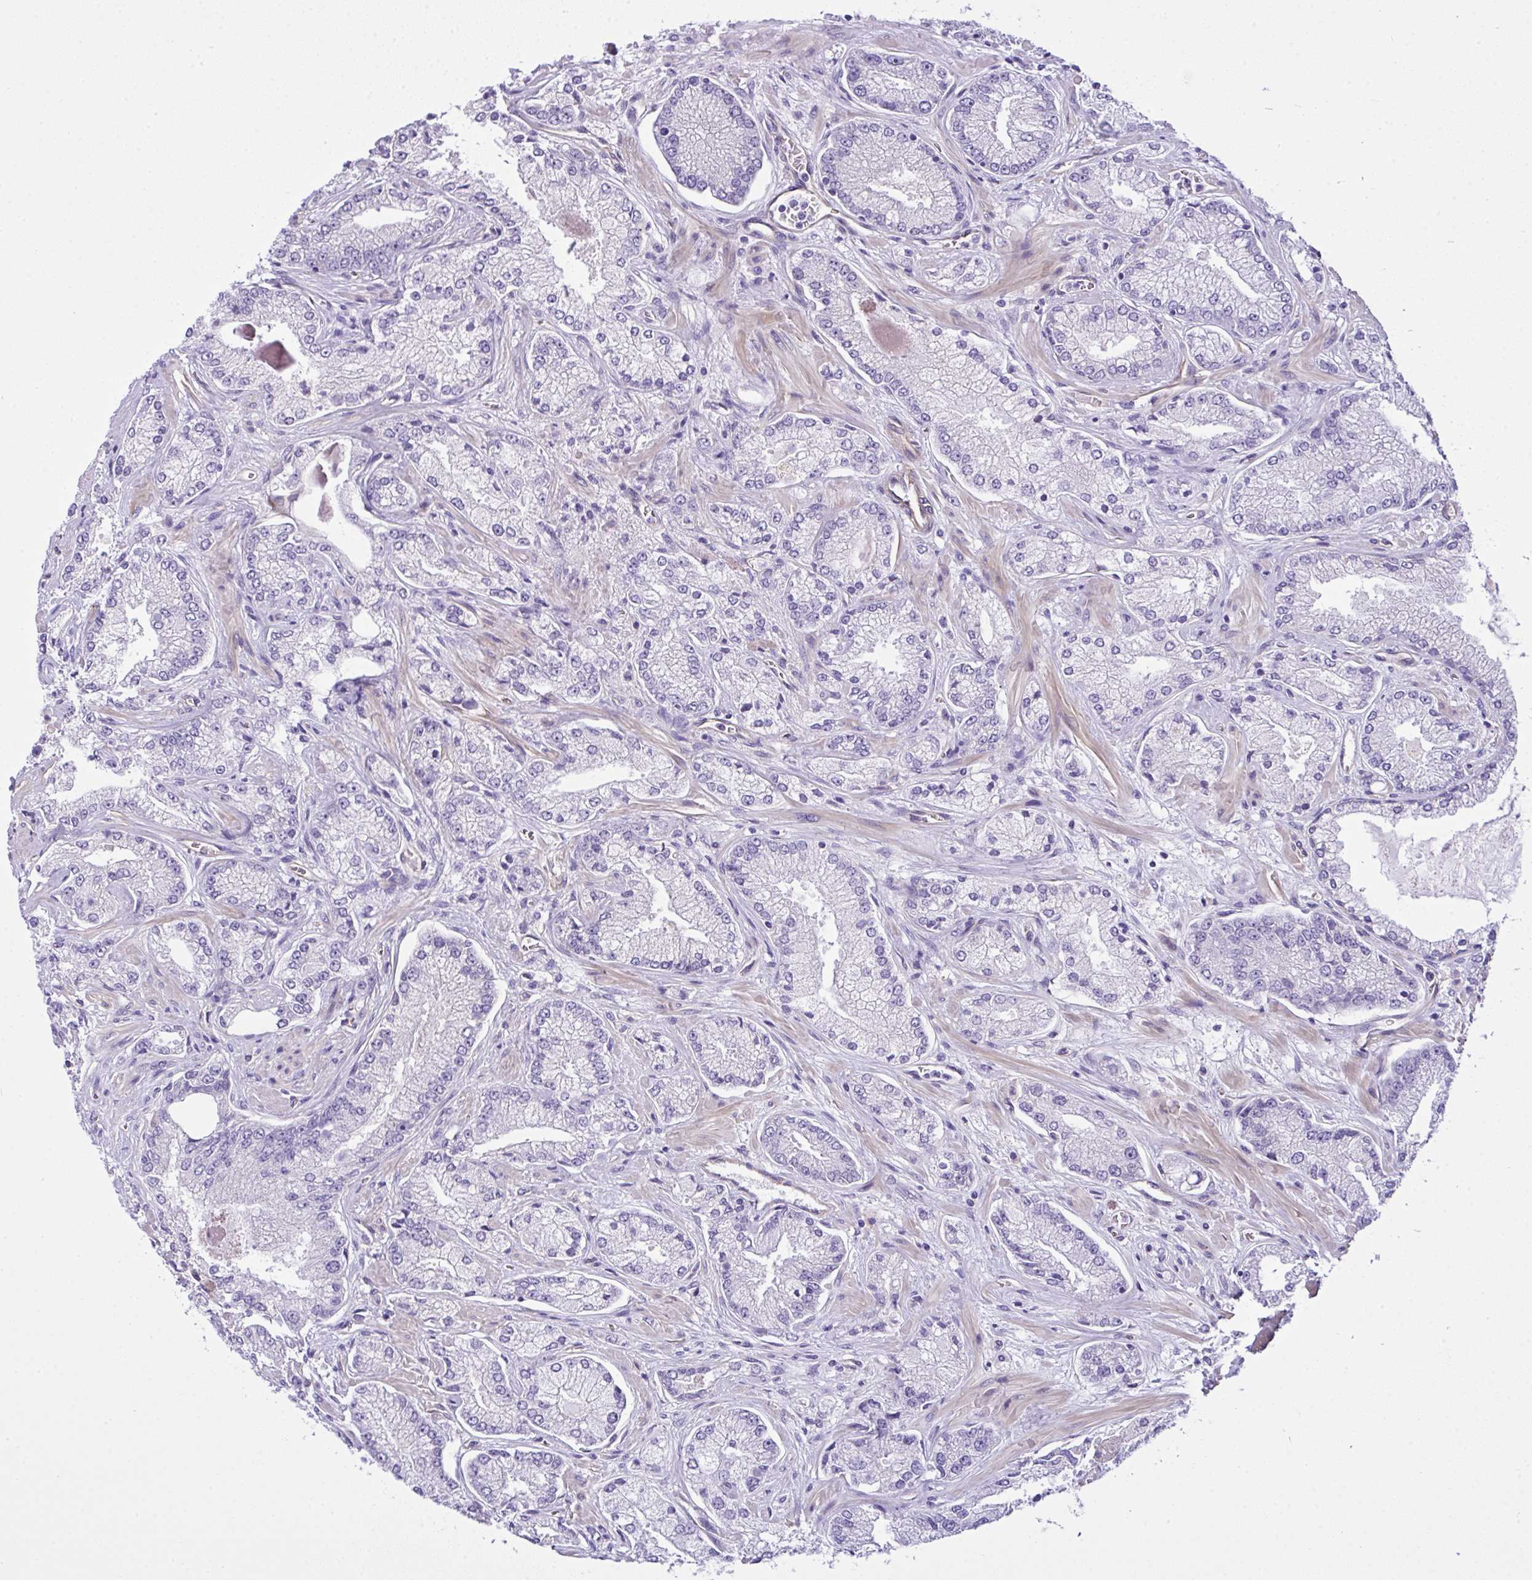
{"staining": {"intensity": "negative", "quantity": "none", "location": "none"}, "tissue": "prostate cancer", "cell_type": "Tumor cells", "image_type": "cancer", "snomed": [{"axis": "morphology", "description": "Normal tissue, NOS"}, {"axis": "morphology", "description": "Adenocarcinoma, High grade"}, {"axis": "topography", "description": "Prostate"}, {"axis": "topography", "description": "Peripheral nerve tissue"}], "caption": "Tumor cells are negative for protein expression in human prostate cancer.", "gene": "RSKR", "patient": {"sex": "male", "age": 68}}